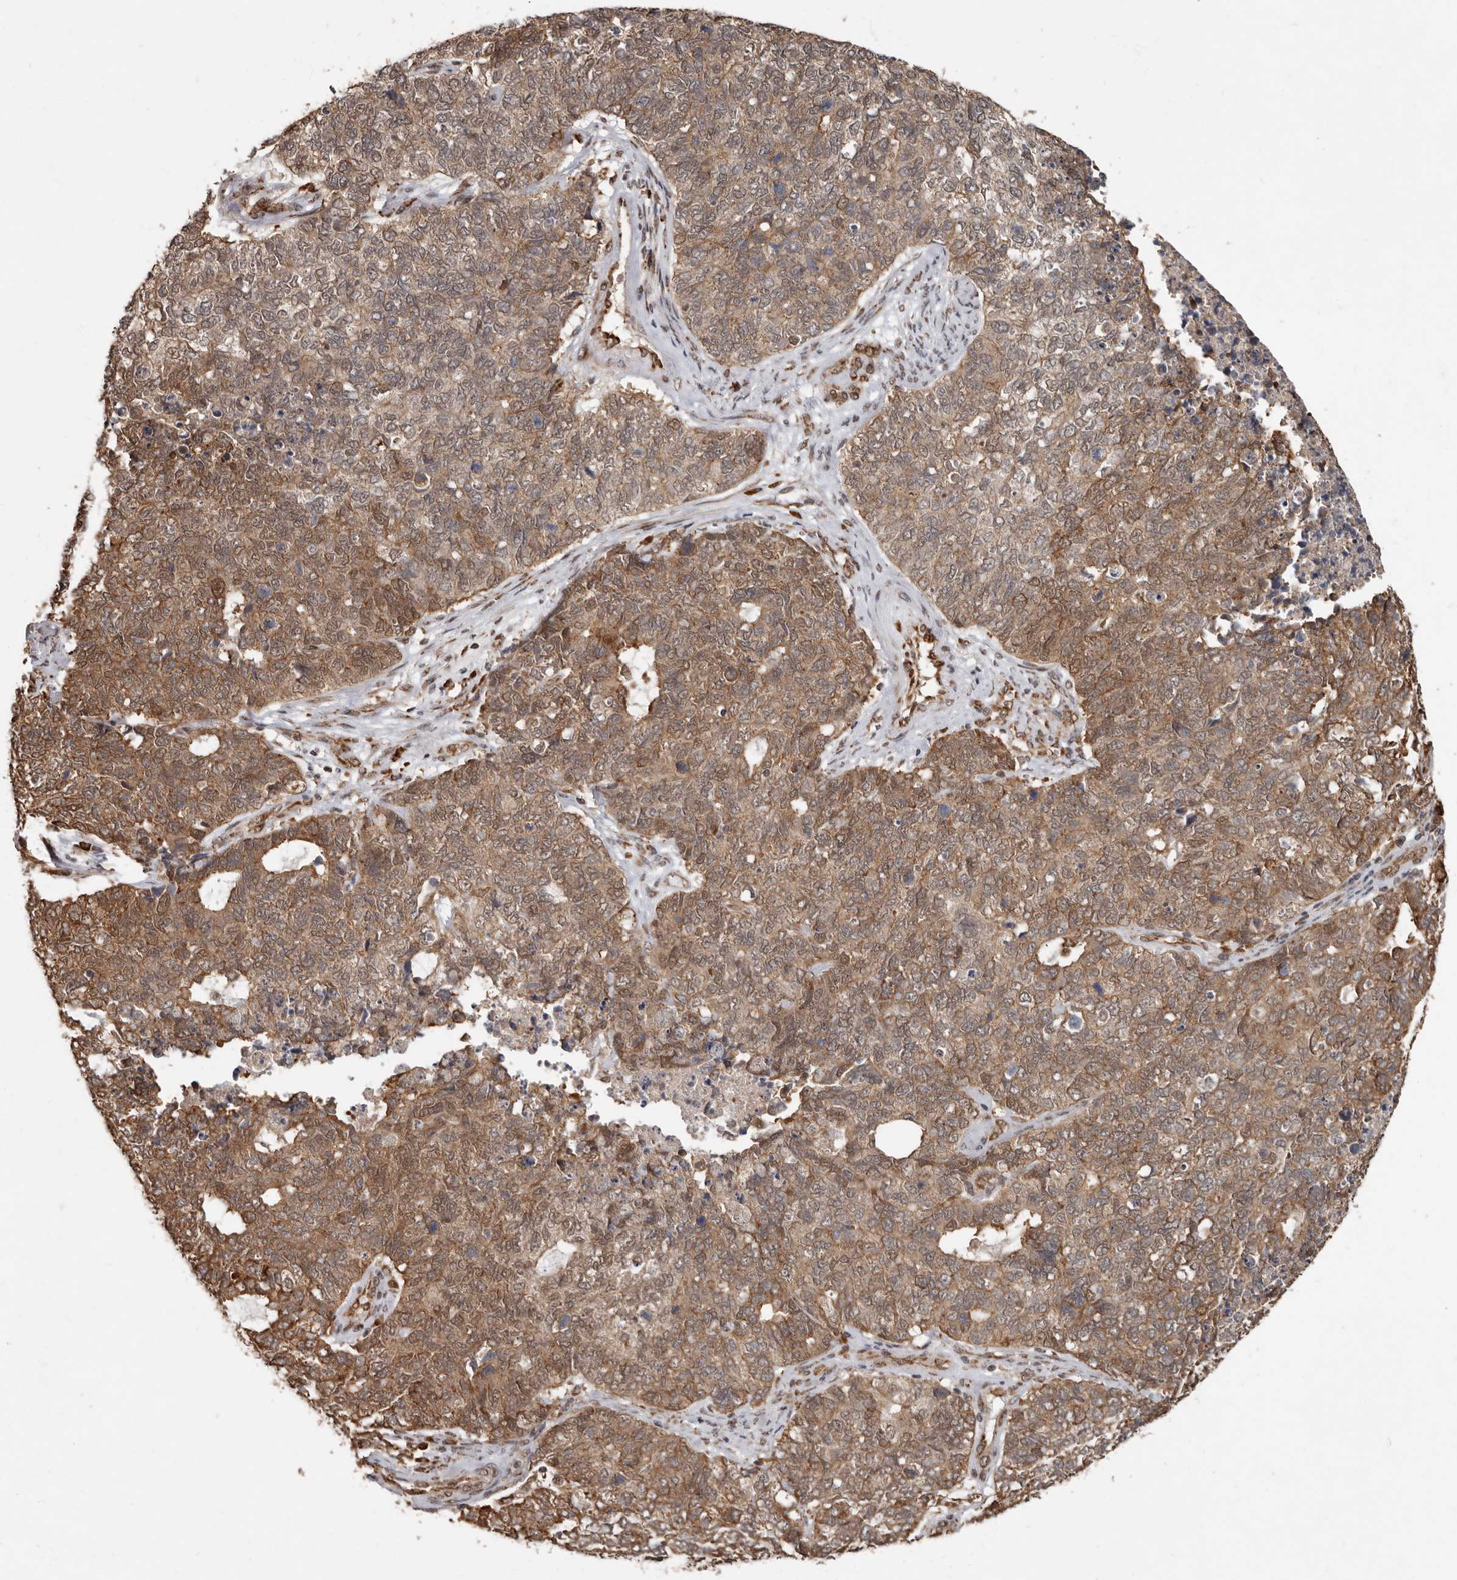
{"staining": {"intensity": "moderate", "quantity": ">75%", "location": "cytoplasmic/membranous,nuclear"}, "tissue": "cervical cancer", "cell_type": "Tumor cells", "image_type": "cancer", "snomed": [{"axis": "morphology", "description": "Squamous cell carcinoma, NOS"}, {"axis": "topography", "description": "Cervix"}], "caption": "Immunohistochemical staining of cervical cancer (squamous cell carcinoma) demonstrates medium levels of moderate cytoplasmic/membranous and nuclear protein staining in about >75% of tumor cells. (Stains: DAB in brown, nuclei in blue, Microscopy: brightfield microscopy at high magnification).", "gene": "LRGUK", "patient": {"sex": "female", "age": 63}}